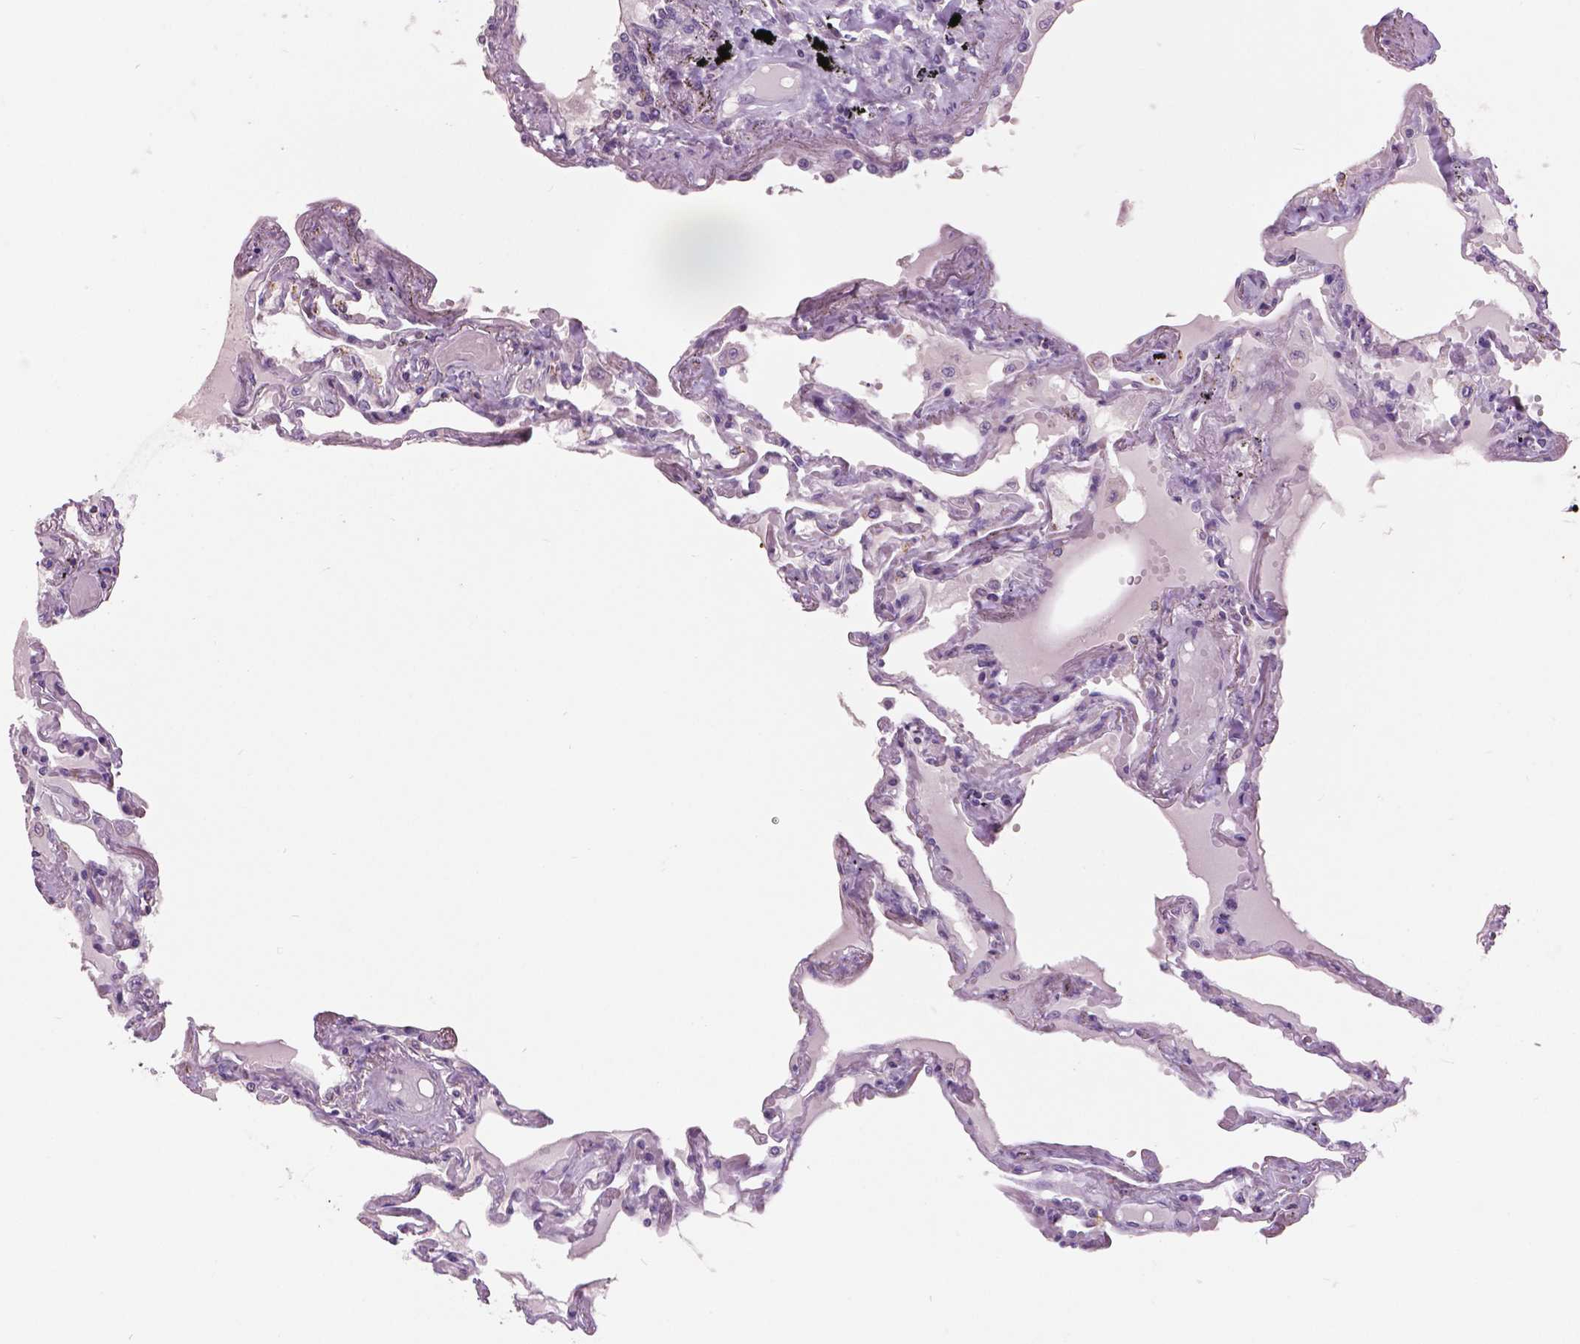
{"staining": {"intensity": "negative", "quantity": "none", "location": "none"}, "tissue": "lung", "cell_type": "Alveolar cells", "image_type": "normal", "snomed": [{"axis": "morphology", "description": "Normal tissue, NOS"}, {"axis": "morphology", "description": "Adenocarcinoma, NOS"}, {"axis": "topography", "description": "Cartilage tissue"}, {"axis": "topography", "description": "Lung"}], "caption": "The image shows no staining of alveolar cells in normal lung.", "gene": "GRIN2A", "patient": {"sex": "female", "age": 67}}